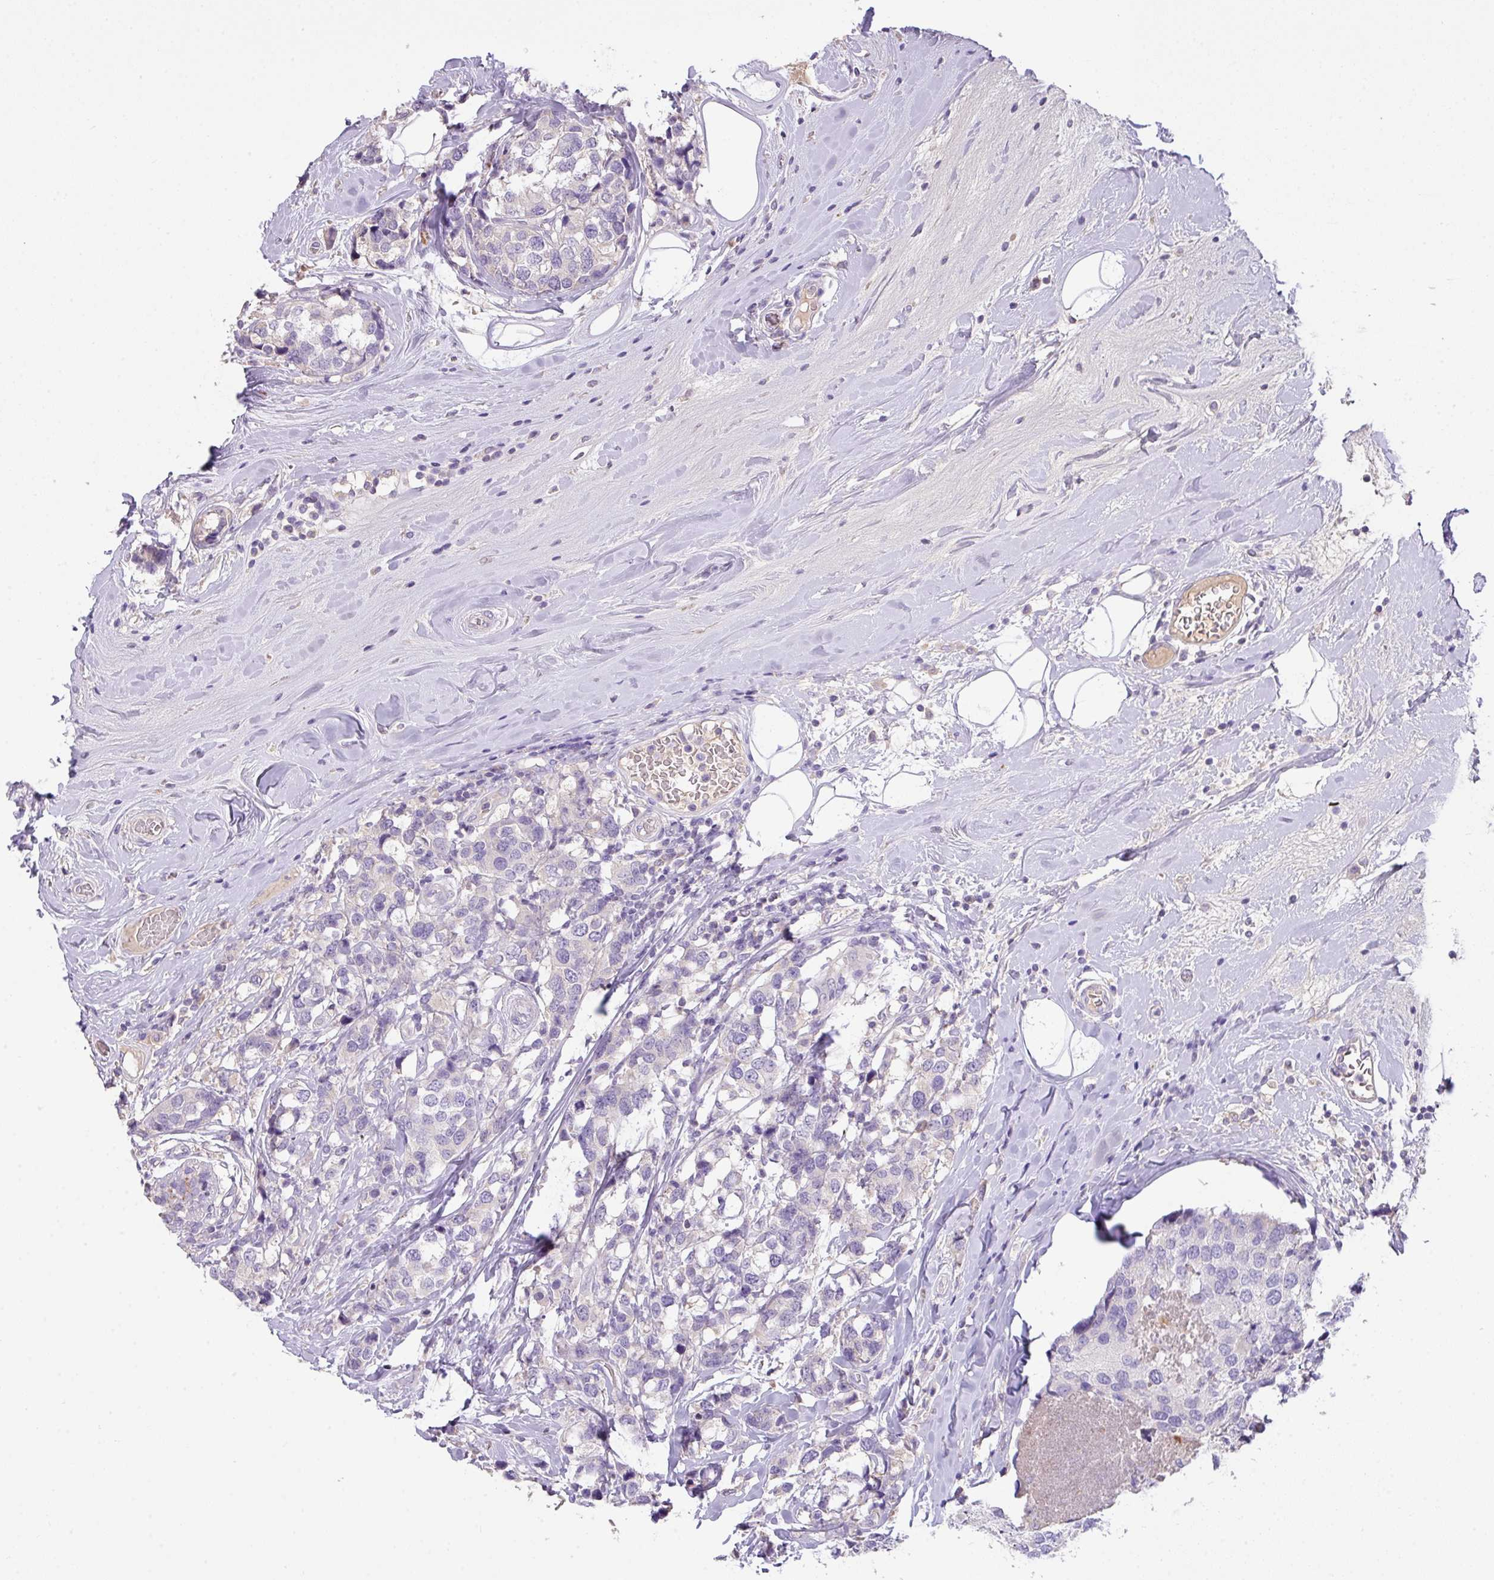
{"staining": {"intensity": "negative", "quantity": "none", "location": "none"}, "tissue": "breast cancer", "cell_type": "Tumor cells", "image_type": "cancer", "snomed": [{"axis": "morphology", "description": "Lobular carcinoma"}, {"axis": "topography", "description": "Breast"}], "caption": "Breast lobular carcinoma stained for a protein using immunohistochemistry (IHC) demonstrates no positivity tumor cells.", "gene": "OR6C6", "patient": {"sex": "female", "age": 59}}